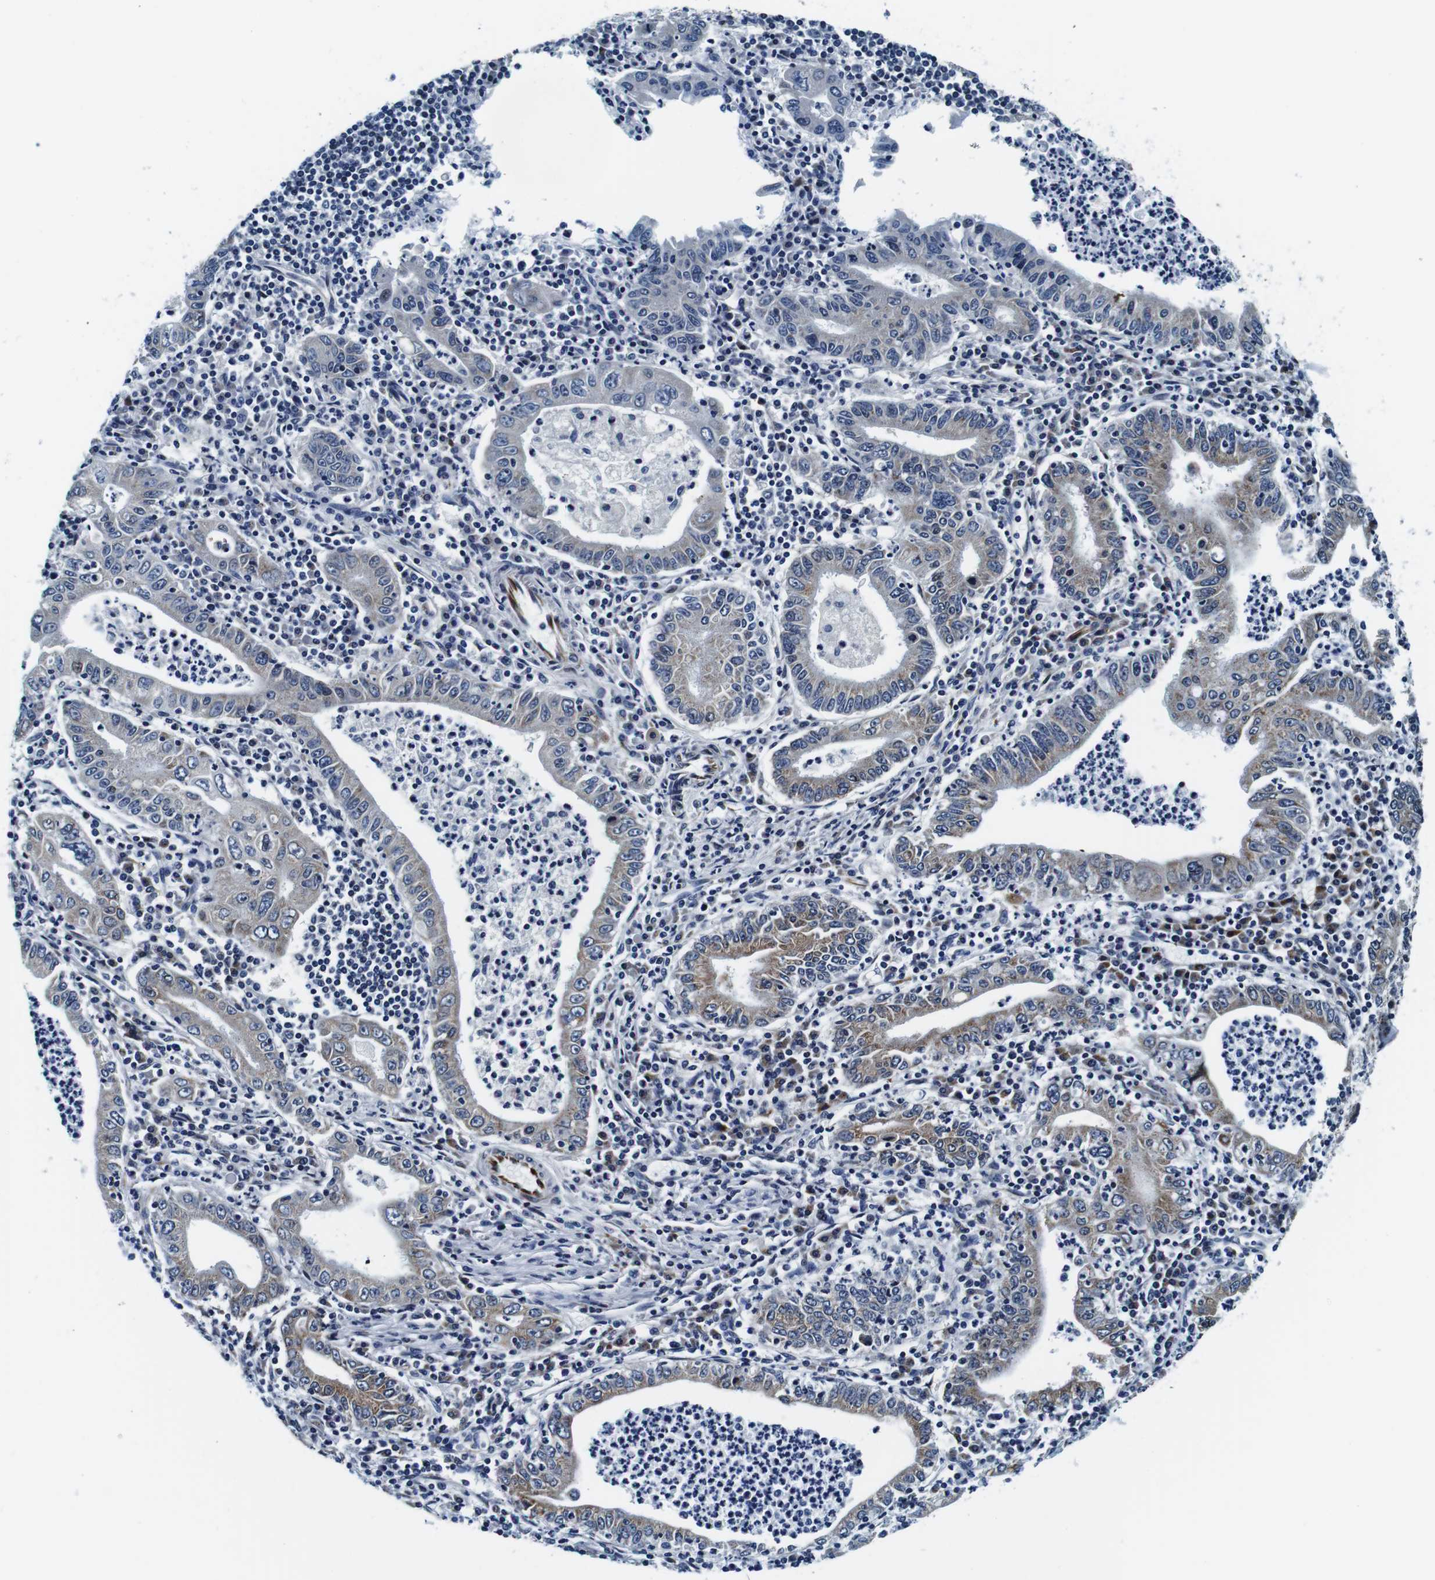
{"staining": {"intensity": "moderate", "quantity": ">75%", "location": "cytoplasmic/membranous"}, "tissue": "stomach cancer", "cell_type": "Tumor cells", "image_type": "cancer", "snomed": [{"axis": "morphology", "description": "Normal tissue, NOS"}, {"axis": "morphology", "description": "Adenocarcinoma, NOS"}, {"axis": "topography", "description": "Esophagus"}, {"axis": "topography", "description": "Stomach, upper"}, {"axis": "topography", "description": "Peripheral nerve tissue"}], "caption": "DAB (3,3'-diaminobenzidine) immunohistochemical staining of human stomach cancer exhibits moderate cytoplasmic/membranous protein positivity in about >75% of tumor cells.", "gene": "FAR2", "patient": {"sex": "male", "age": 62}}